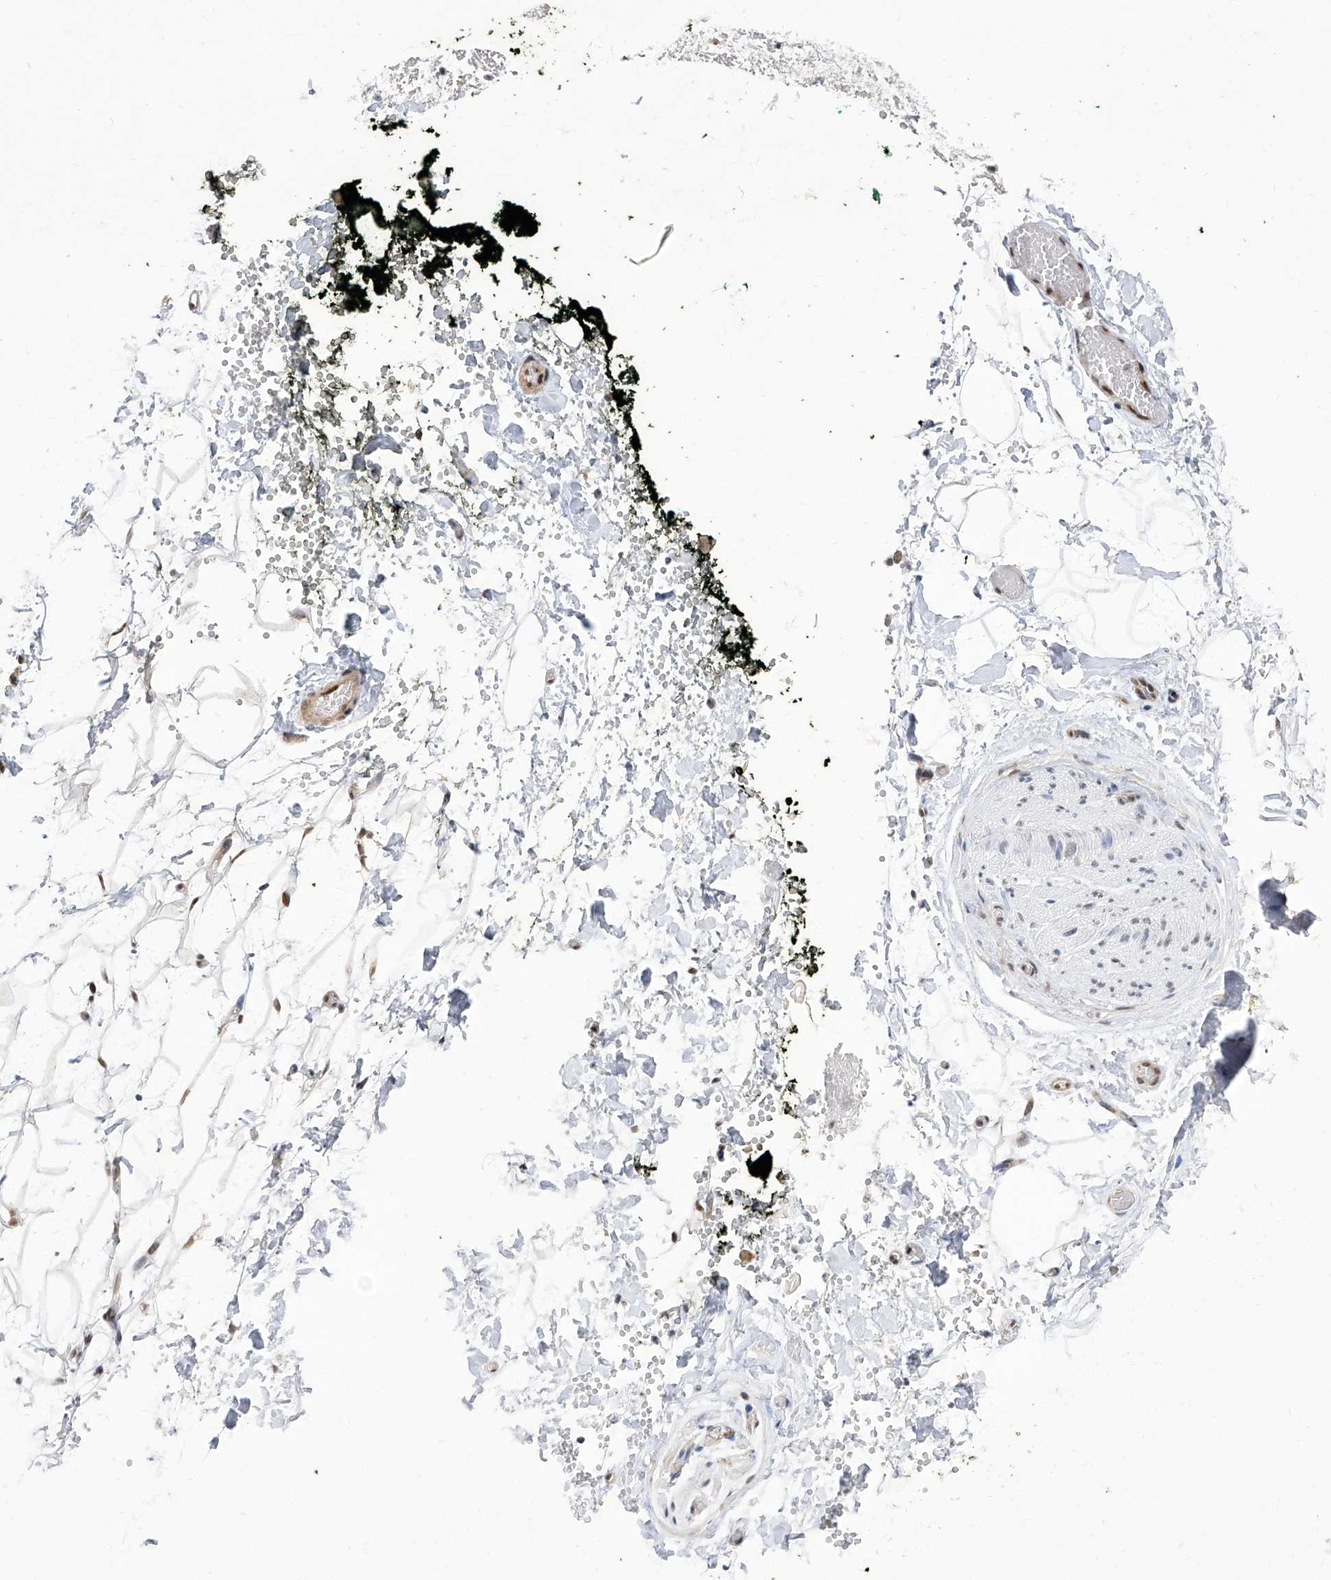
{"staining": {"intensity": "moderate", "quantity": ">75%", "location": "nuclear"}, "tissue": "adipose tissue", "cell_type": "Adipocytes", "image_type": "normal", "snomed": [{"axis": "morphology", "description": "Normal tissue, NOS"}, {"axis": "morphology", "description": "Adenocarcinoma, NOS"}, {"axis": "topography", "description": "Pancreas"}, {"axis": "topography", "description": "Peripheral nerve tissue"}], "caption": "Normal adipose tissue exhibits moderate nuclear expression in approximately >75% of adipocytes (DAB (3,3'-diaminobenzidine) = brown stain, brightfield microscopy at high magnification)..", "gene": "RAD54L", "patient": {"sex": "male", "age": 59}}